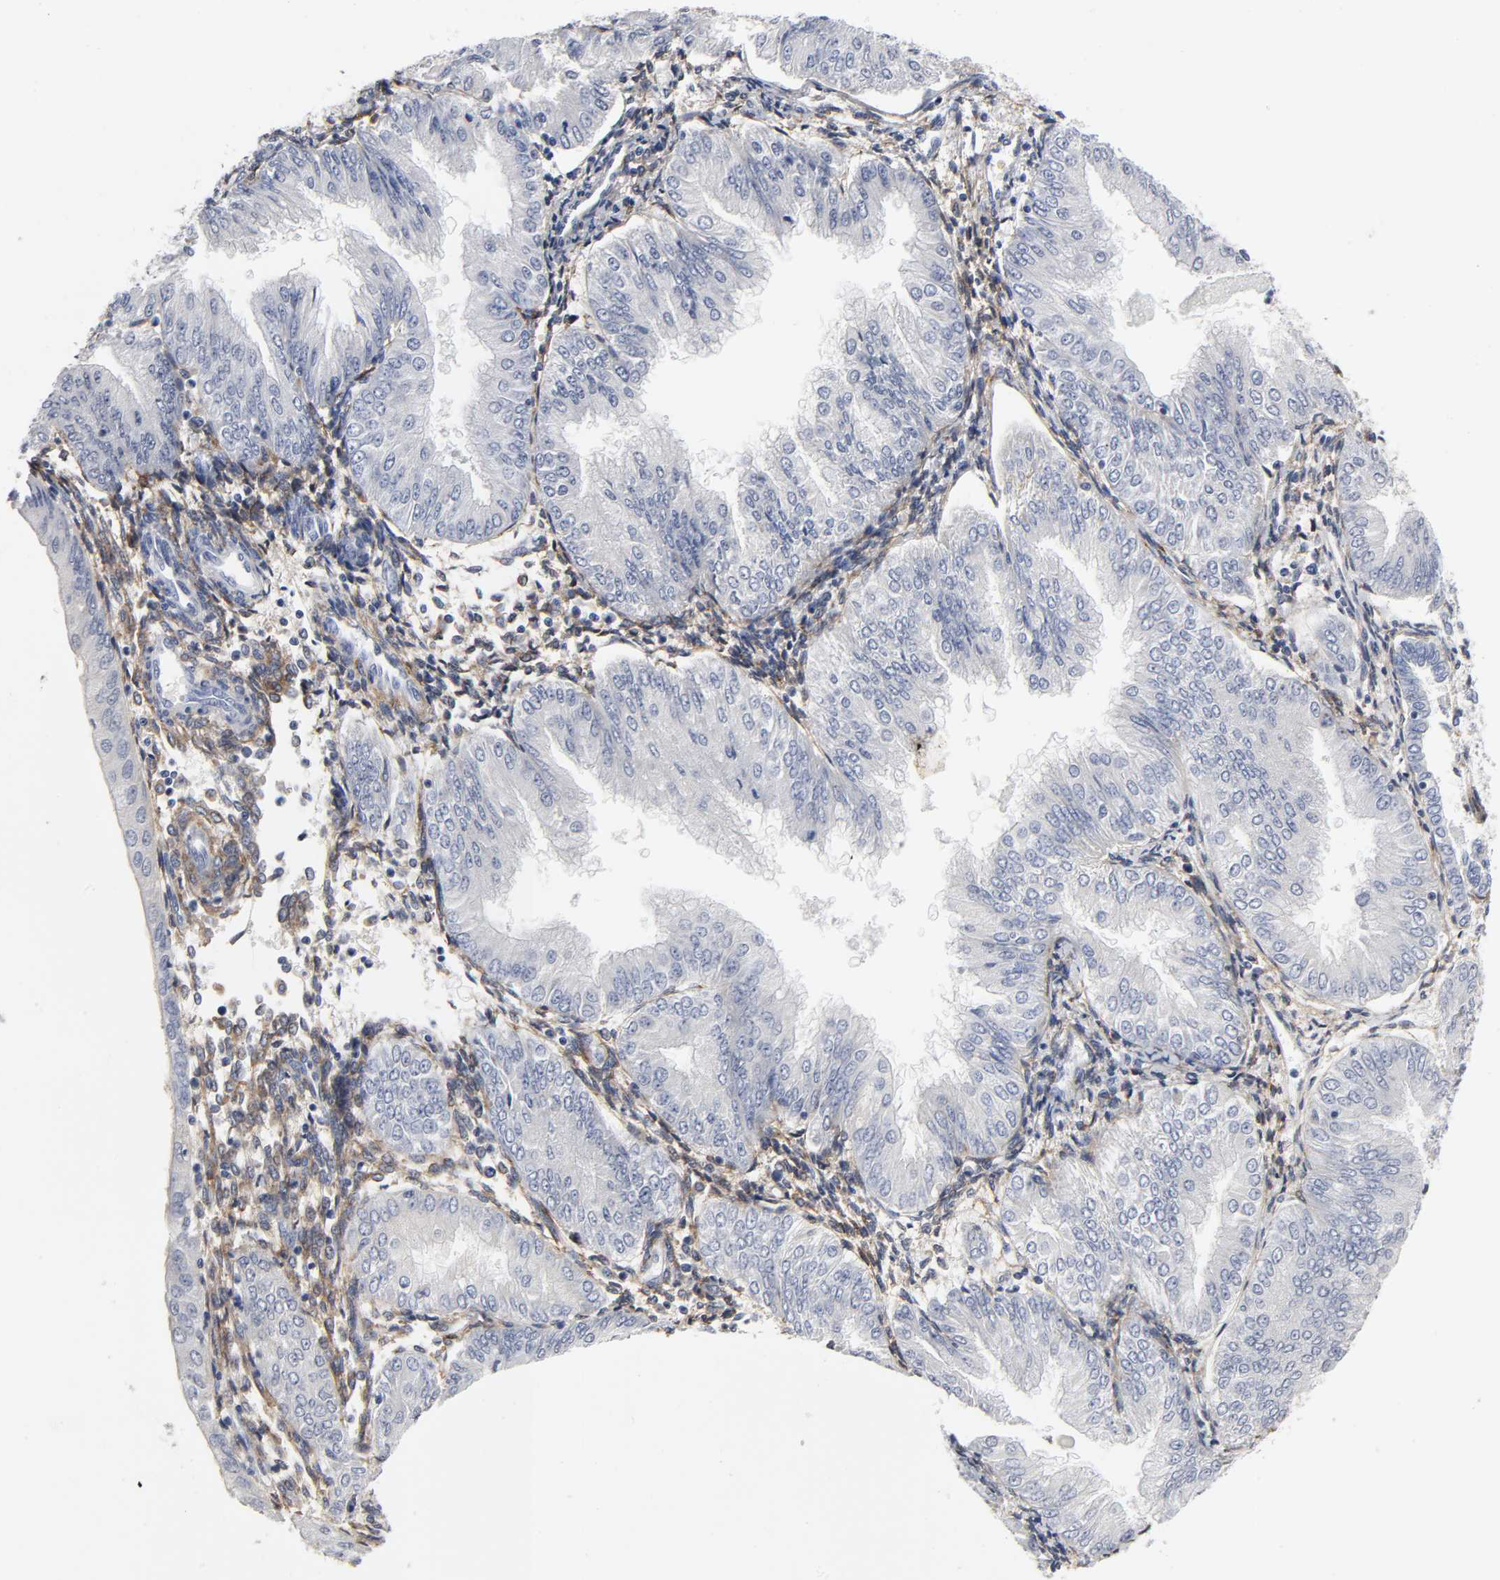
{"staining": {"intensity": "negative", "quantity": "none", "location": "none"}, "tissue": "endometrial cancer", "cell_type": "Tumor cells", "image_type": "cancer", "snomed": [{"axis": "morphology", "description": "Adenocarcinoma, NOS"}, {"axis": "topography", "description": "Endometrium"}], "caption": "Endometrial adenocarcinoma stained for a protein using immunohistochemistry exhibits no positivity tumor cells.", "gene": "LRP1", "patient": {"sex": "female", "age": 53}}